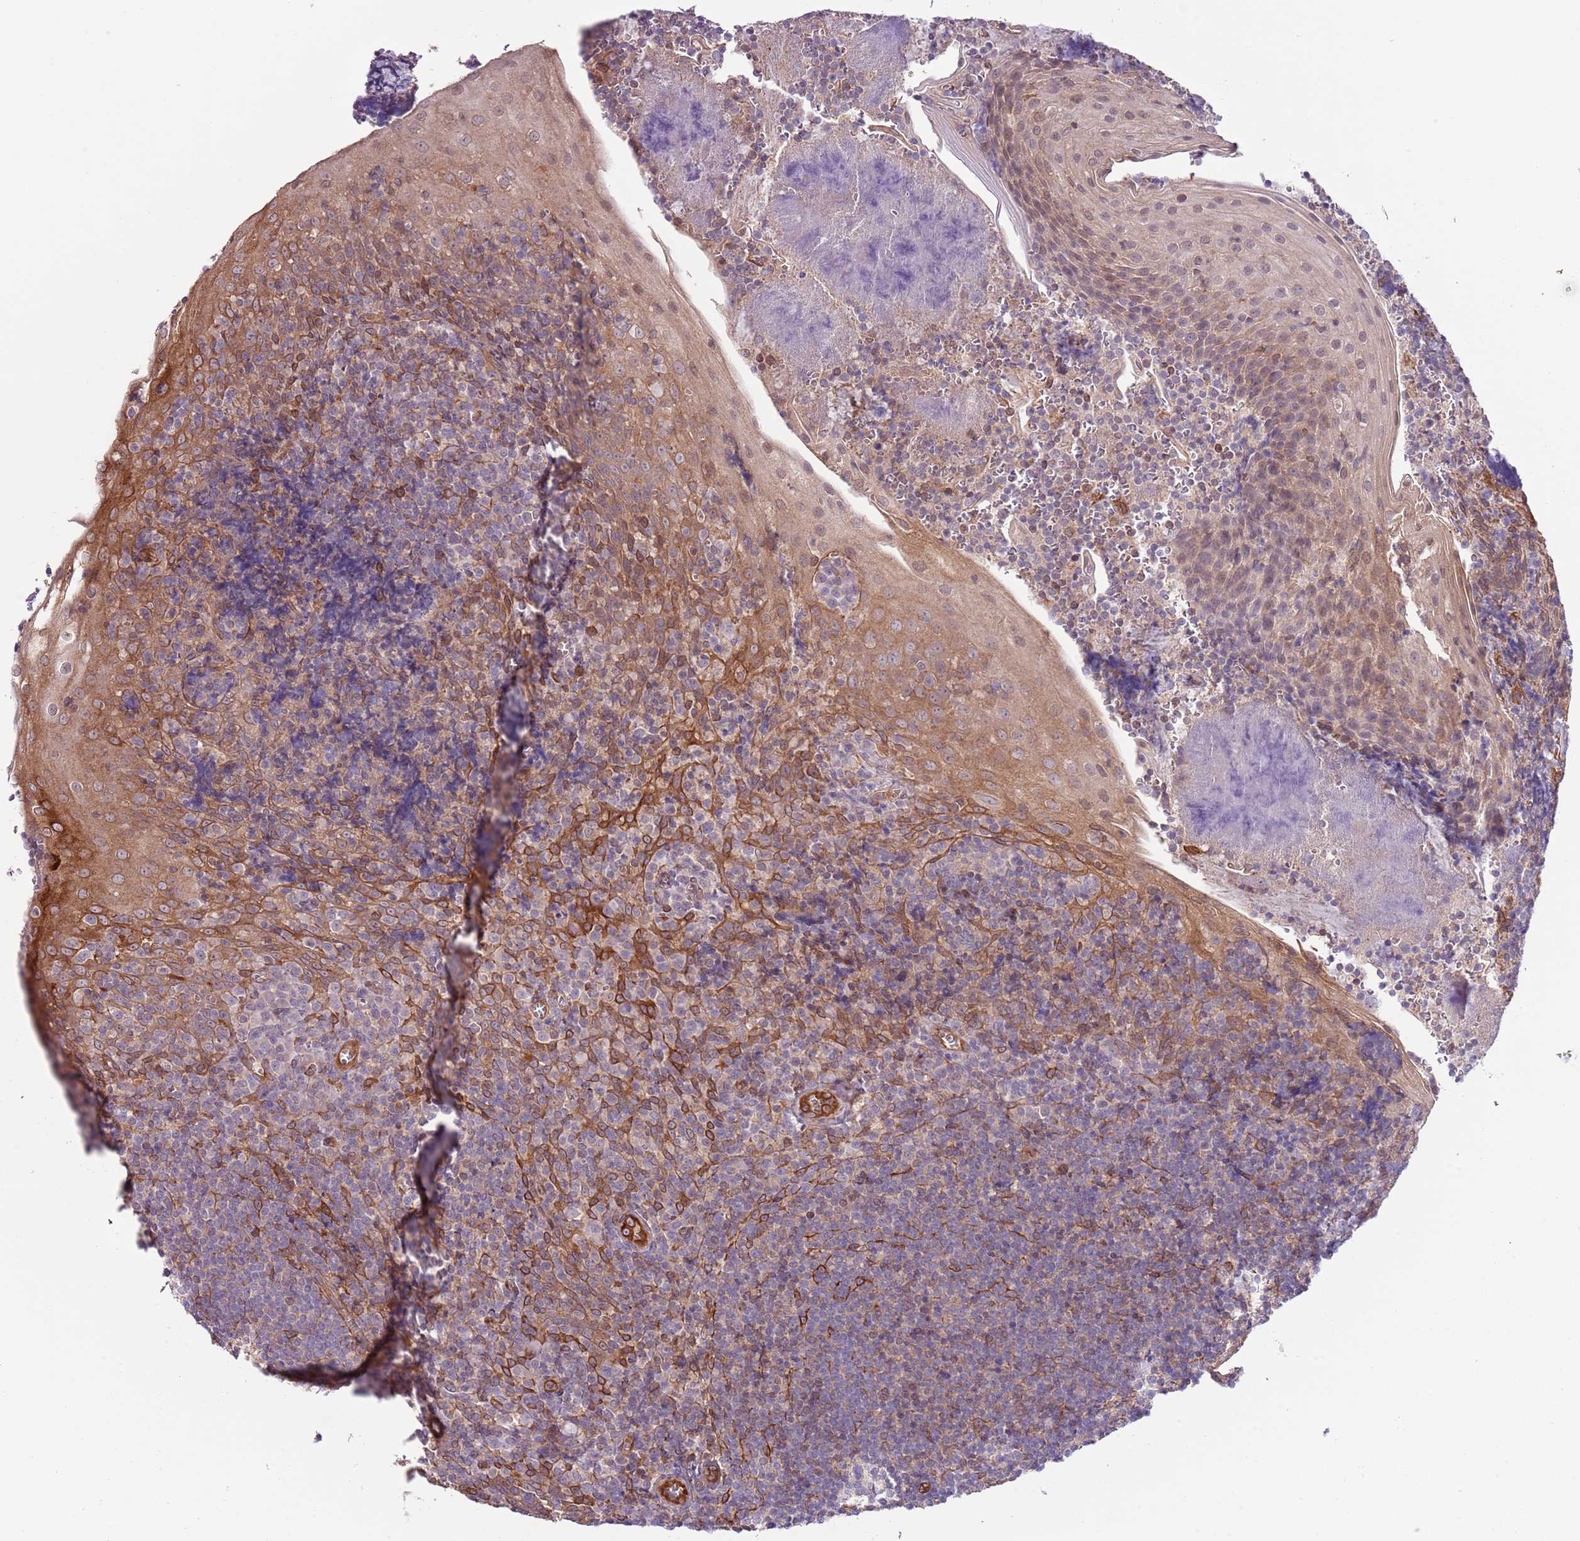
{"staining": {"intensity": "negative", "quantity": "none", "location": "none"}, "tissue": "tonsil", "cell_type": "Germinal center cells", "image_type": "normal", "snomed": [{"axis": "morphology", "description": "Normal tissue, NOS"}, {"axis": "topography", "description": "Tonsil"}], "caption": "Immunohistochemical staining of normal human tonsil demonstrates no significant expression in germinal center cells.", "gene": "LPIN2", "patient": {"sex": "male", "age": 27}}